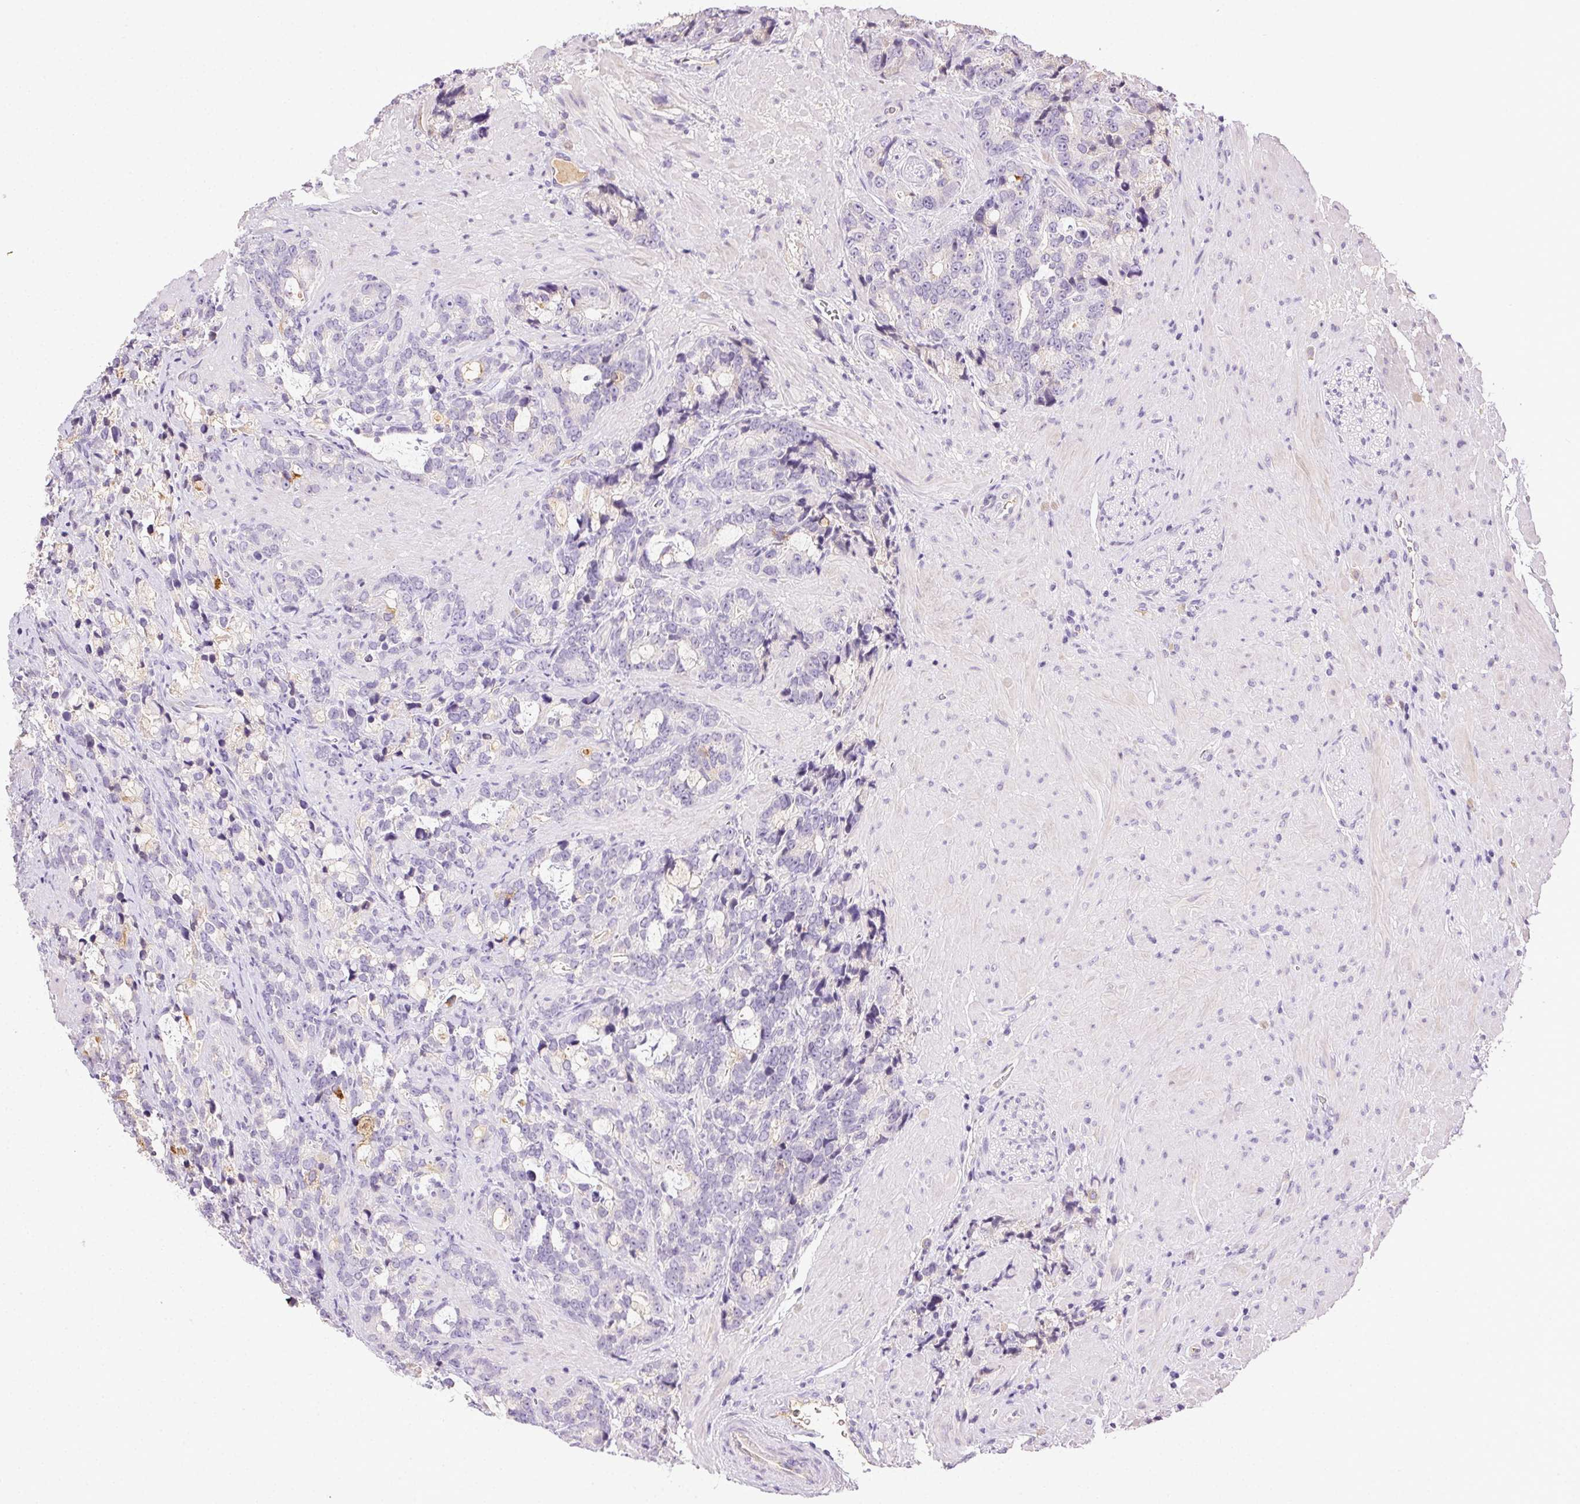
{"staining": {"intensity": "negative", "quantity": "none", "location": "none"}, "tissue": "prostate cancer", "cell_type": "Tumor cells", "image_type": "cancer", "snomed": [{"axis": "morphology", "description": "Adenocarcinoma, High grade"}, {"axis": "topography", "description": "Prostate"}], "caption": "High magnification brightfield microscopy of prostate cancer (high-grade adenocarcinoma) stained with DAB (3,3'-diaminobenzidine) (brown) and counterstained with hematoxylin (blue): tumor cells show no significant expression. The staining is performed using DAB brown chromogen with nuclei counter-stained in using hematoxylin.", "gene": "BPIFB2", "patient": {"sex": "male", "age": 74}}